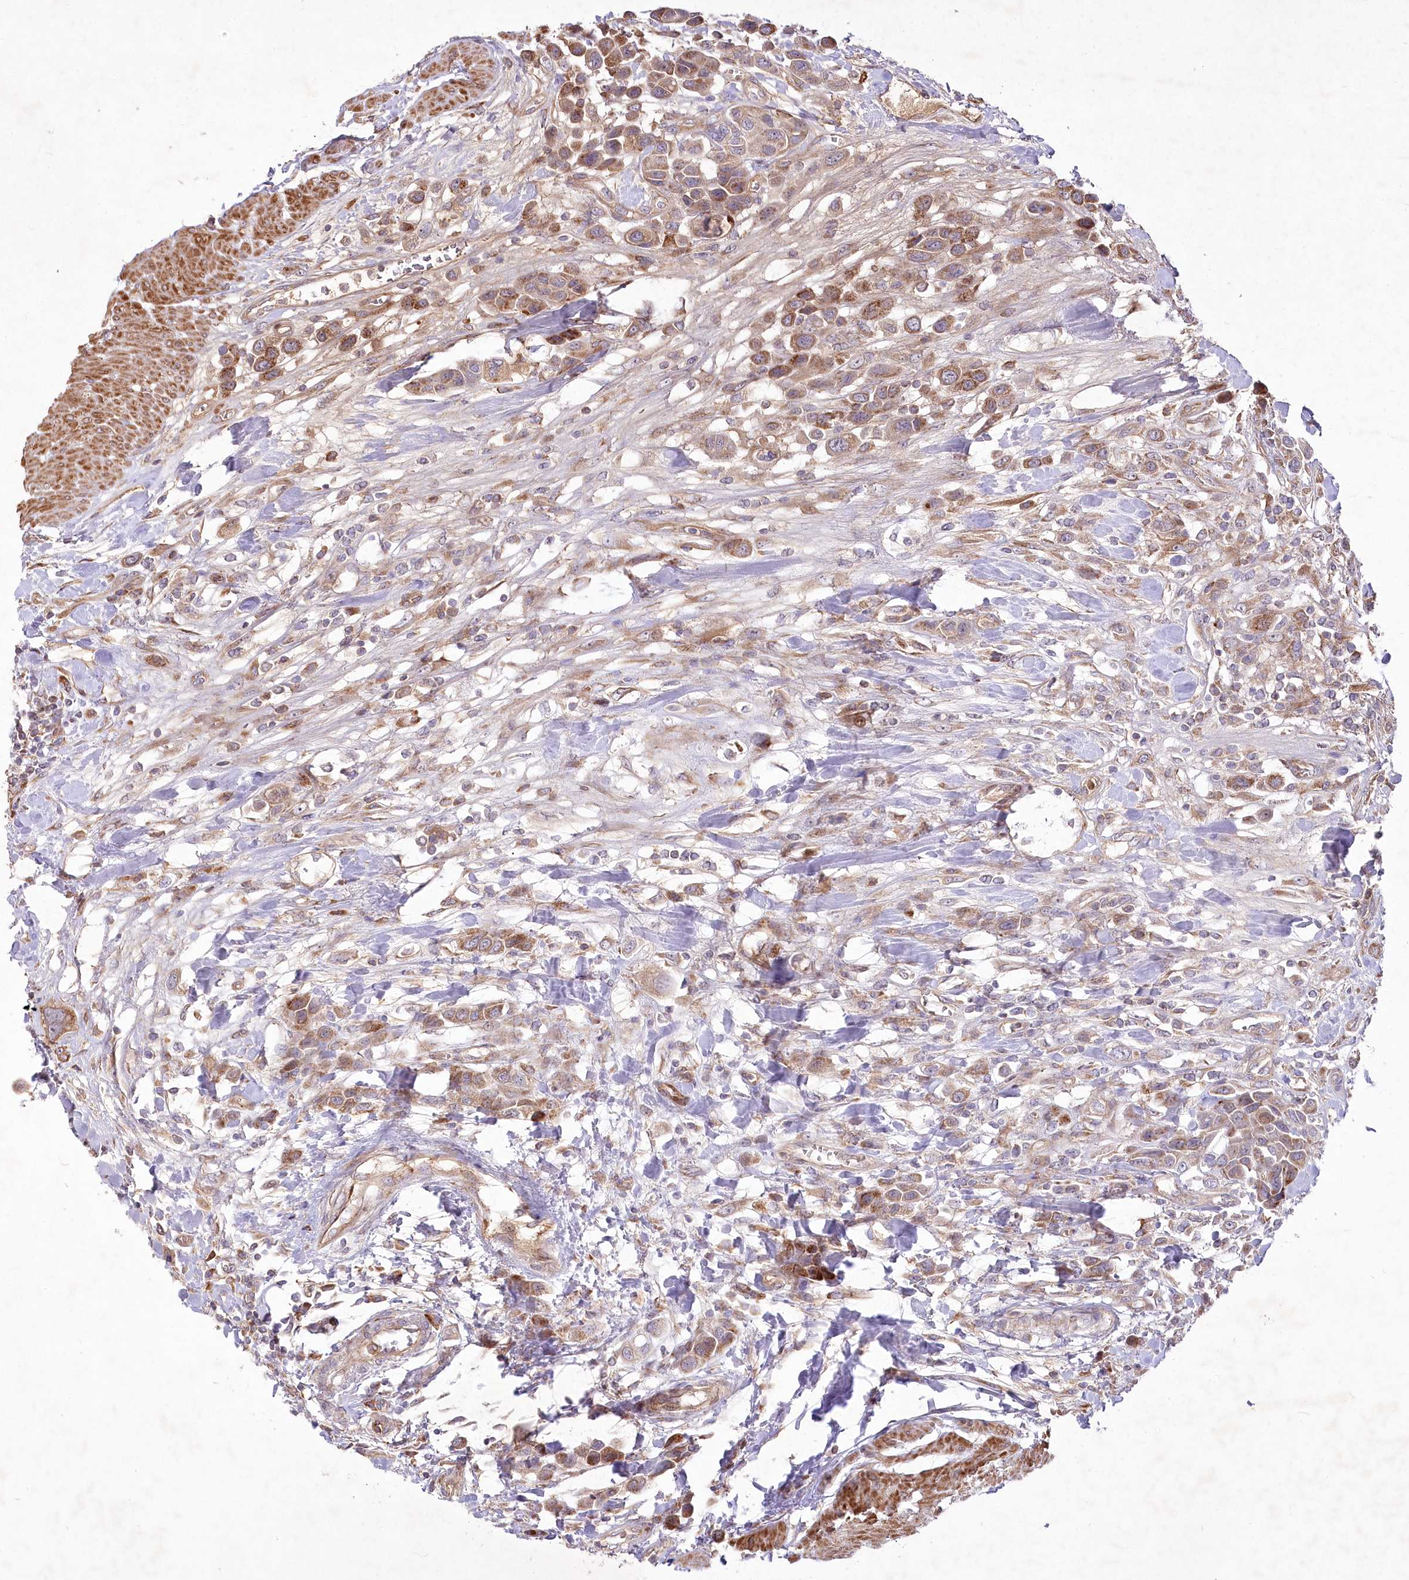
{"staining": {"intensity": "moderate", "quantity": ">75%", "location": "cytoplasmic/membranous"}, "tissue": "urothelial cancer", "cell_type": "Tumor cells", "image_type": "cancer", "snomed": [{"axis": "morphology", "description": "Urothelial carcinoma, High grade"}, {"axis": "topography", "description": "Urinary bladder"}], "caption": "Immunohistochemical staining of urothelial carcinoma (high-grade) demonstrates medium levels of moderate cytoplasmic/membranous protein staining in about >75% of tumor cells.", "gene": "PSTK", "patient": {"sex": "male", "age": 50}}